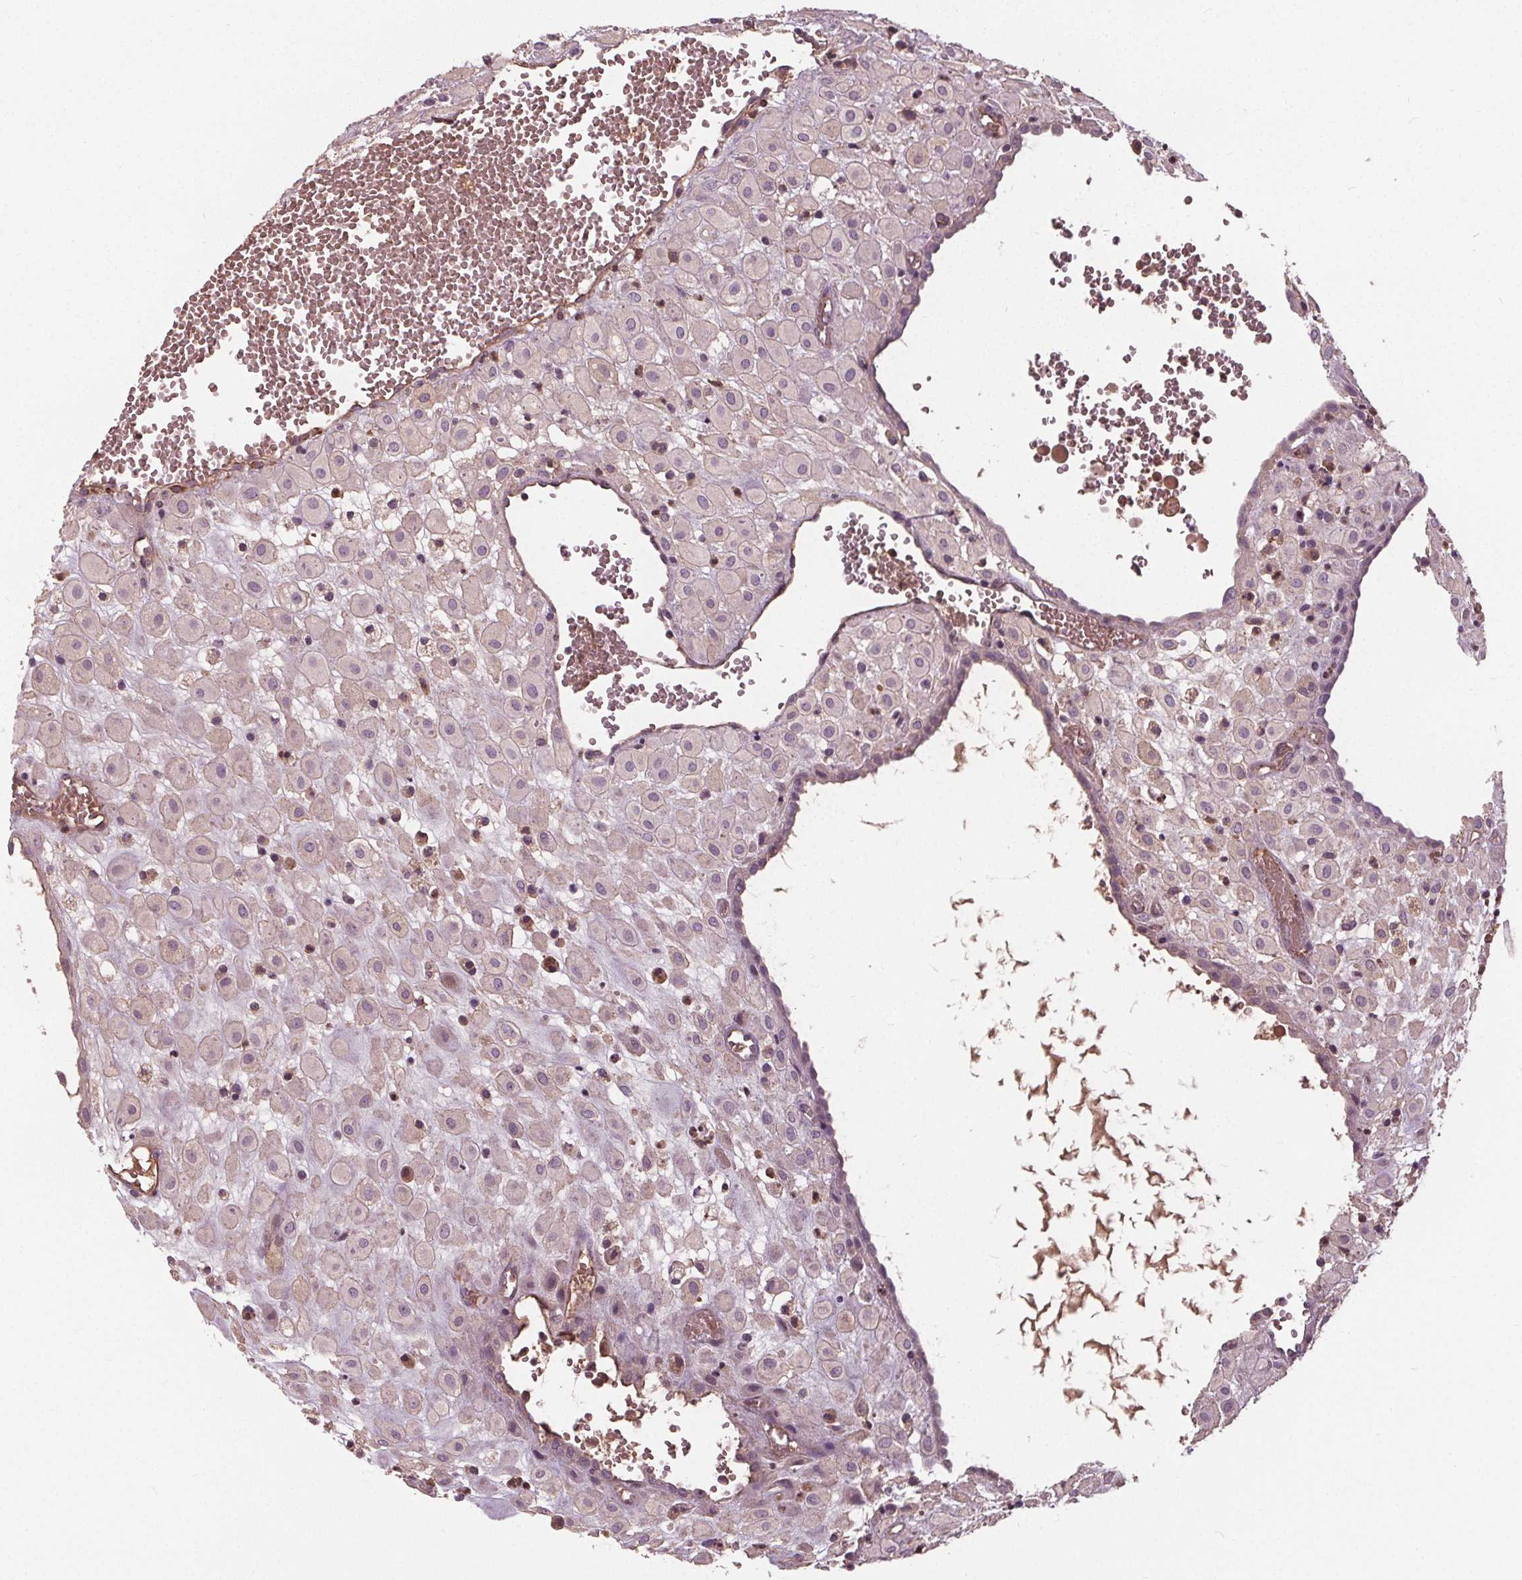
{"staining": {"intensity": "negative", "quantity": "none", "location": "none"}, "tissue": "placenta", "cell_type": "Decidual cells", "image_type": "normal", "snomed": [{"axis": "morphology", "description": "Normal tissue, NOS"}, {"axis": "topography", "description": "Placenta"}], "caption": "DAB (3,3'-diaminobenzidine) immunohistochemical staining of benign human placenta exhibits no significant staining in decidual cells.", "gene": "PDGFD", "patient": {"sex": "female", "age": 24}}